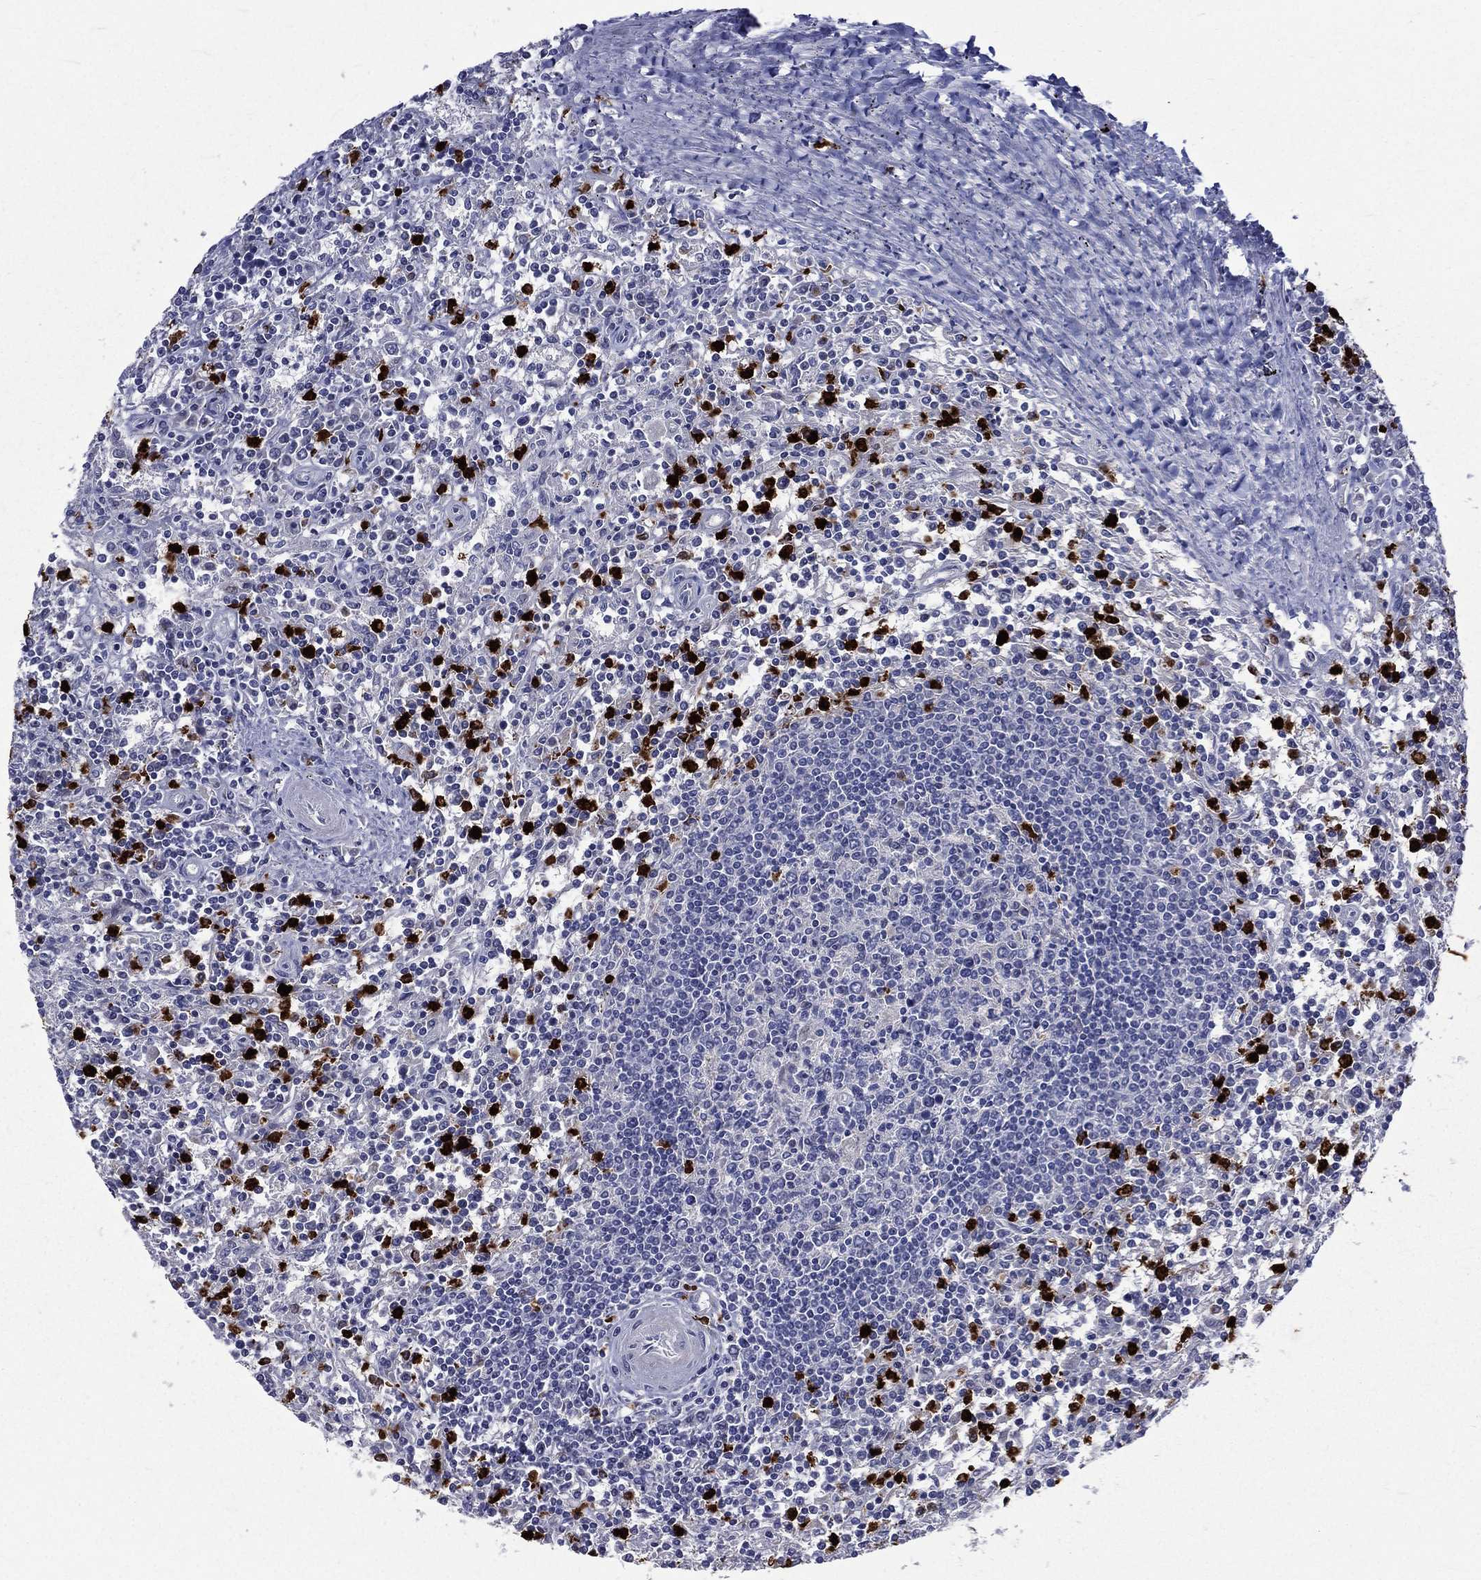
{"staining": {"intensity": "negative", "quantity": "none", "location": "none"}, "tissue": "lymphoma", "cell_type": "Tumor cells", "image_type": "cancer", "snomed": [{"axis": "morphology", "description": "Malignant lymphoma, non-Hodgkin's type, Low grade"}, {"axis": "topography", "description": "Spleen"}], "caption": "An immunohistochemistry (IHC) histopathology image of lymphoma is shown. There is no staining in tumor cells of lymphoma.", "gene": "ELANE", "patient": {"sex": "male", "age": 62}}